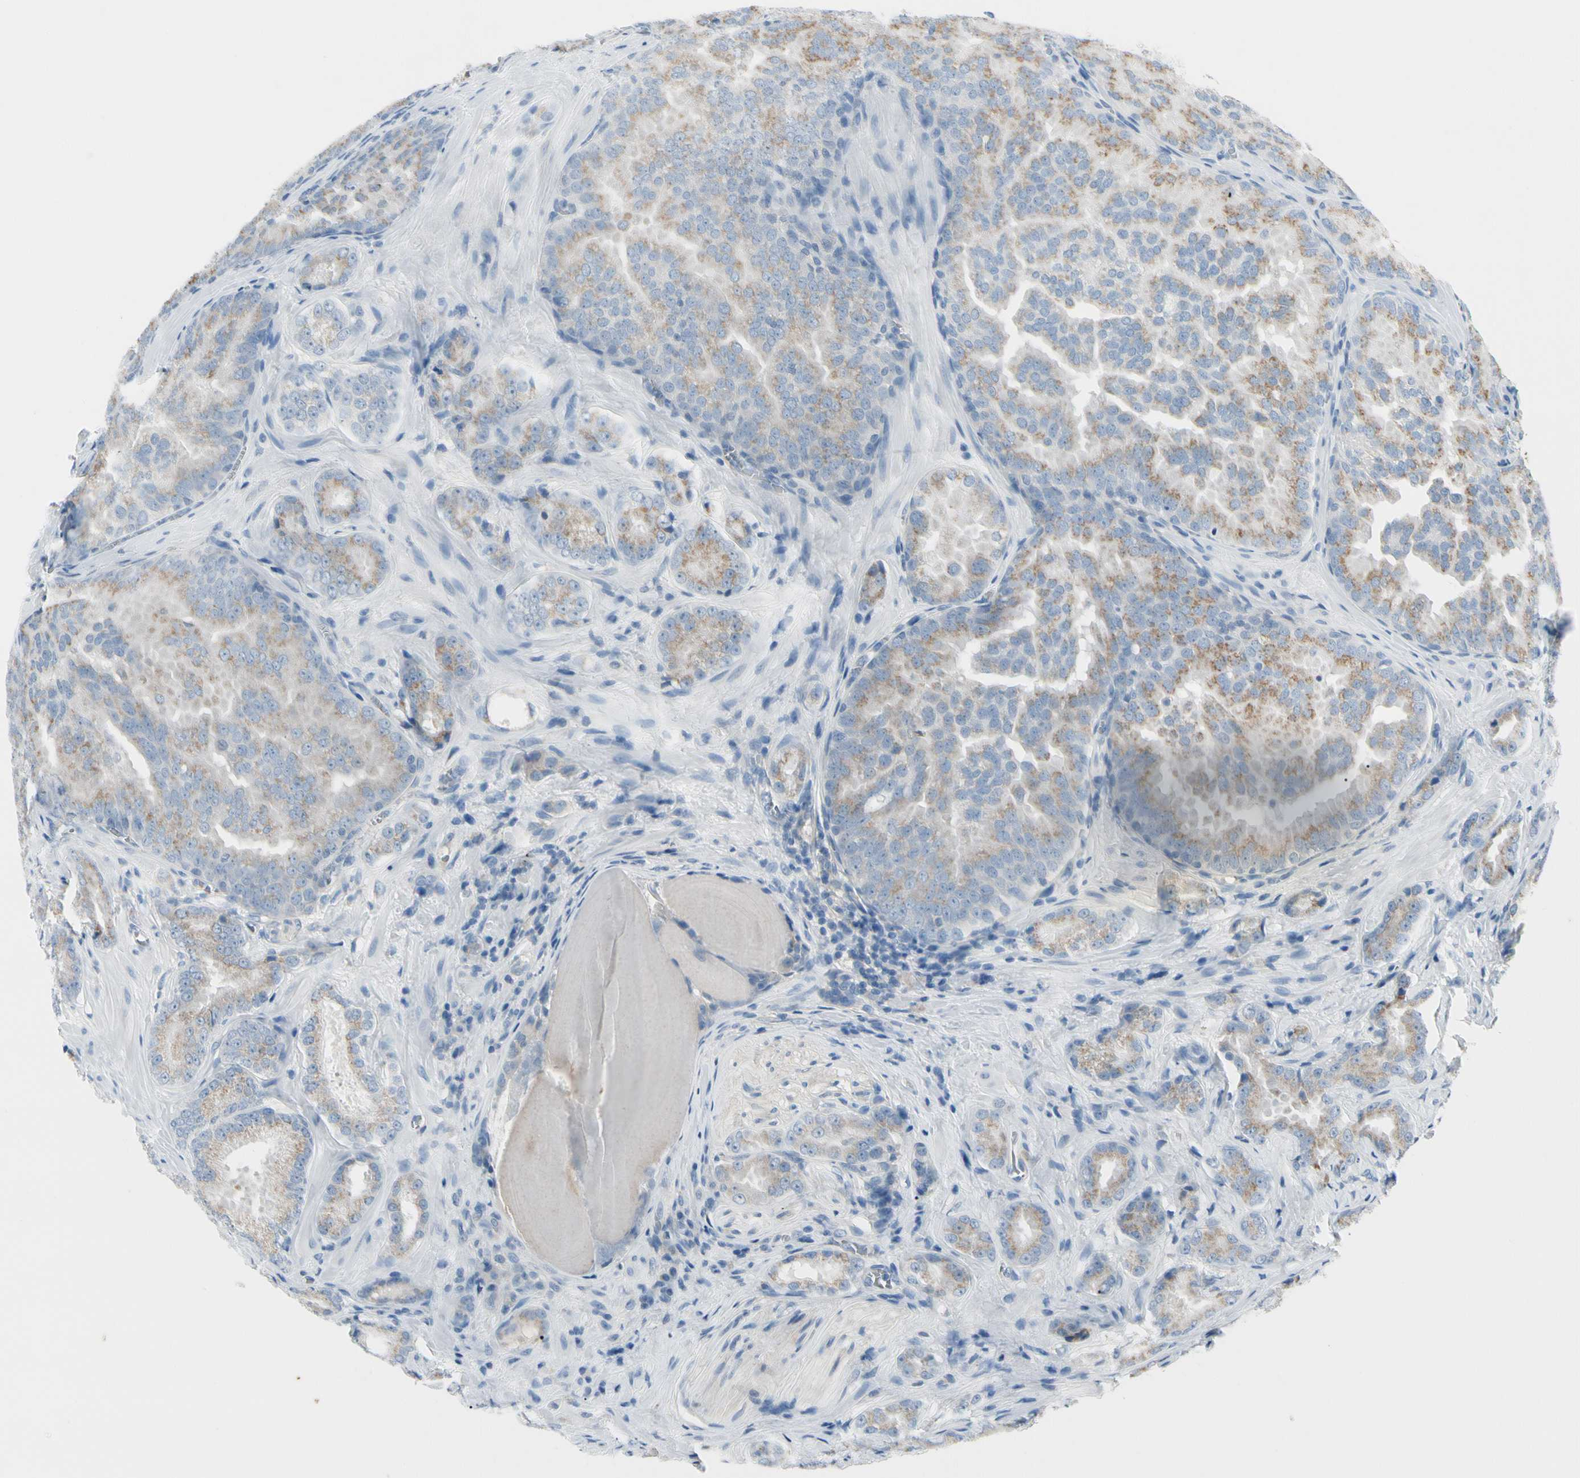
{"staining": {"intensity": "moderate", "quantity": "25%-75%", "location": "cytoplasmic/membranous"}, "tissue": "prostate cancer", "cell_type": "Tumor cells", "image_type": "cancer", "snomed": [{"axis": "morphology", "description": "Adenocarcinoma, High grade"}, {"axis": "topography", "description": "Prostate"}], "caption": "Prostate cancer was stained to show a protein in brown. There is medium levels of moderate cytoplasmic/membranous staining in approximately 25%-75% of tumor cells.", "gene": "ABCA3", "patient": {"sex": "male", "age": 64}}